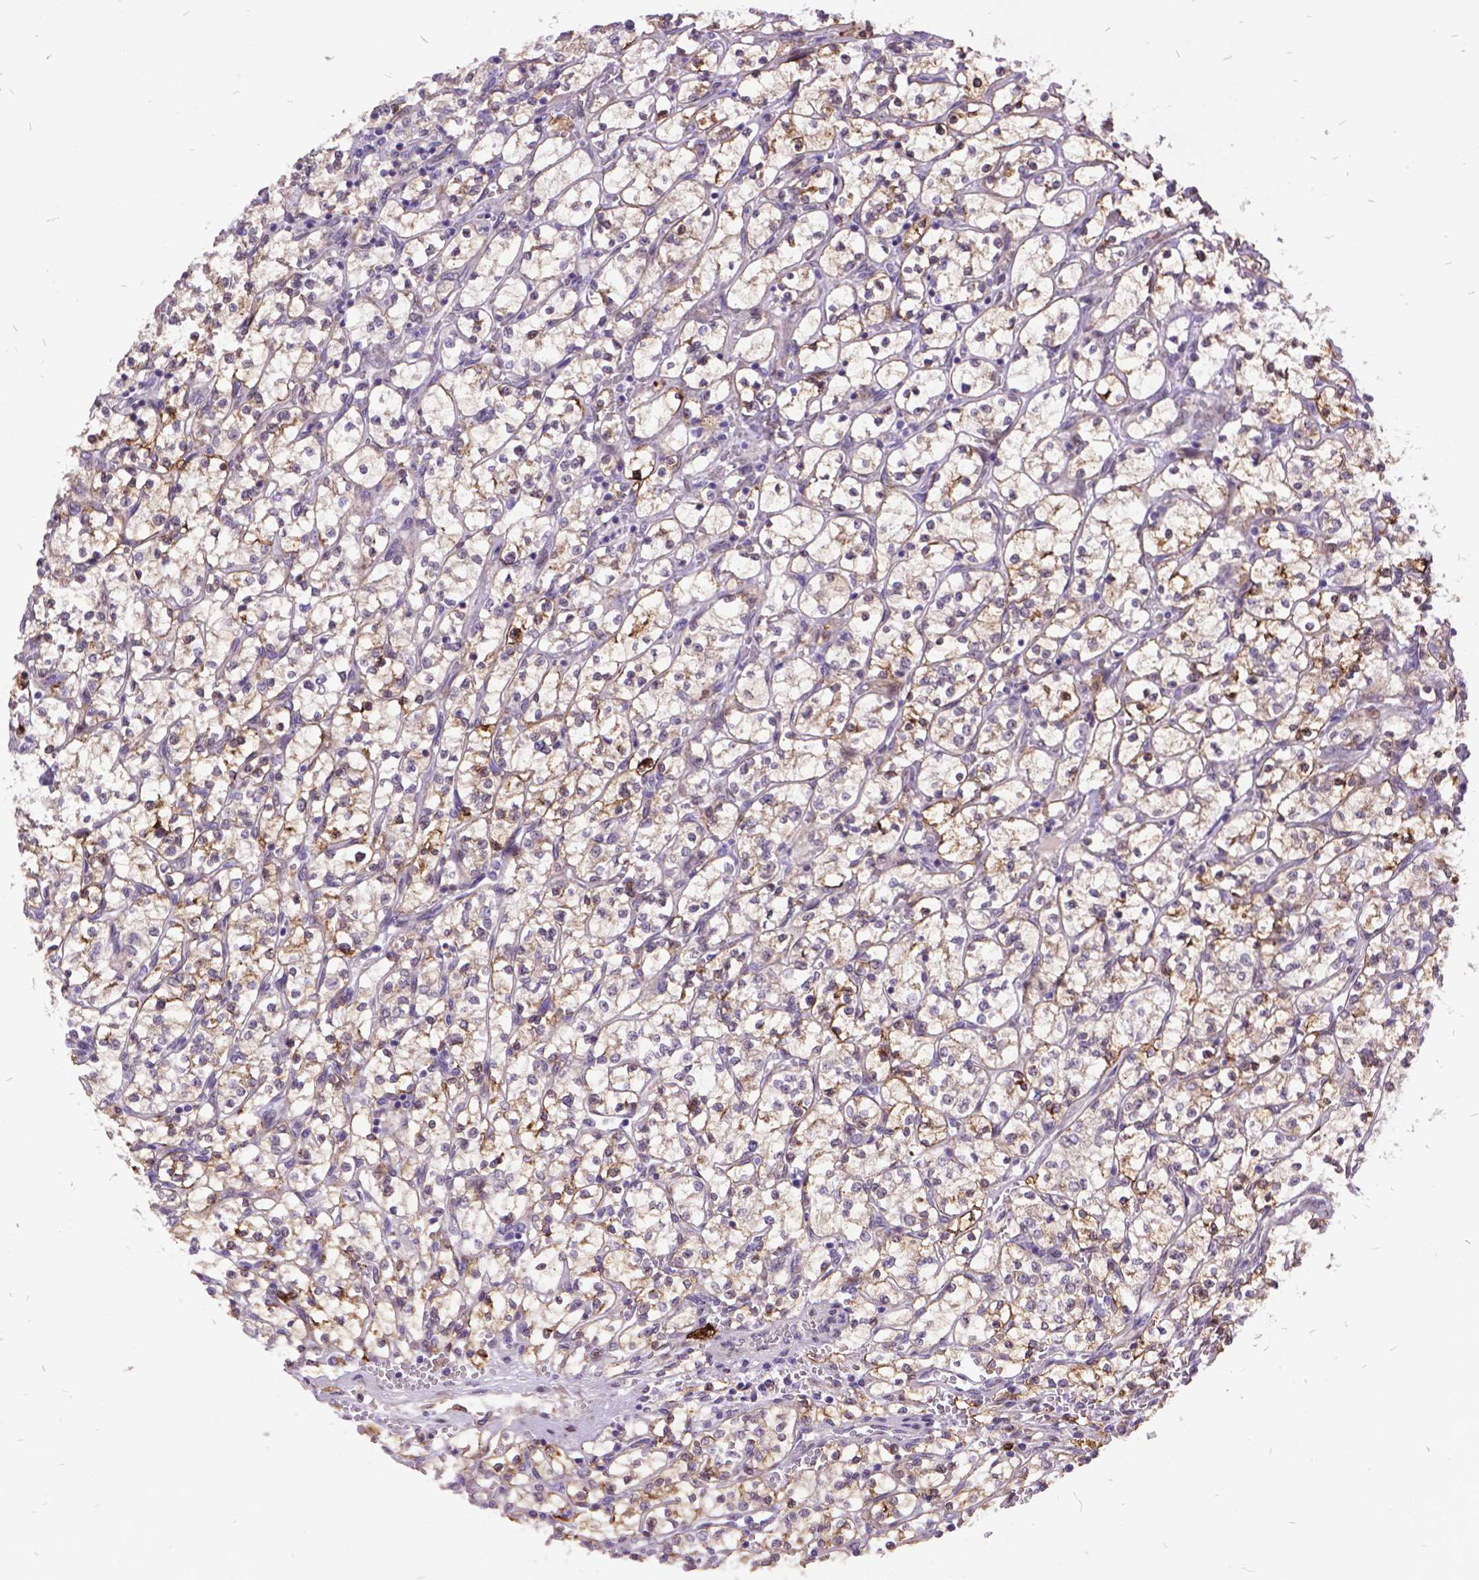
{"staining": {"intensity": "weak", "quantity": ">75%", "location": "cytoplasmic/membranous"}, "tissue": "renal cancer", "cell_type": "Tumor cells", "image_type": "cancer", "snomed": [{"axis": "morphology", "description": "Adenocarcinoma, NOS"}, {"axis": "topography", "description": "Kidney"}], "caption": "This micrograph reveals immunohistochemistry staining of human renal cancer, with low weak cytoplasmic/membranous staining in approximately >75% of tumor cells.", "gene": "GRB7", "patient": {"sex": "female", "age": 64}}